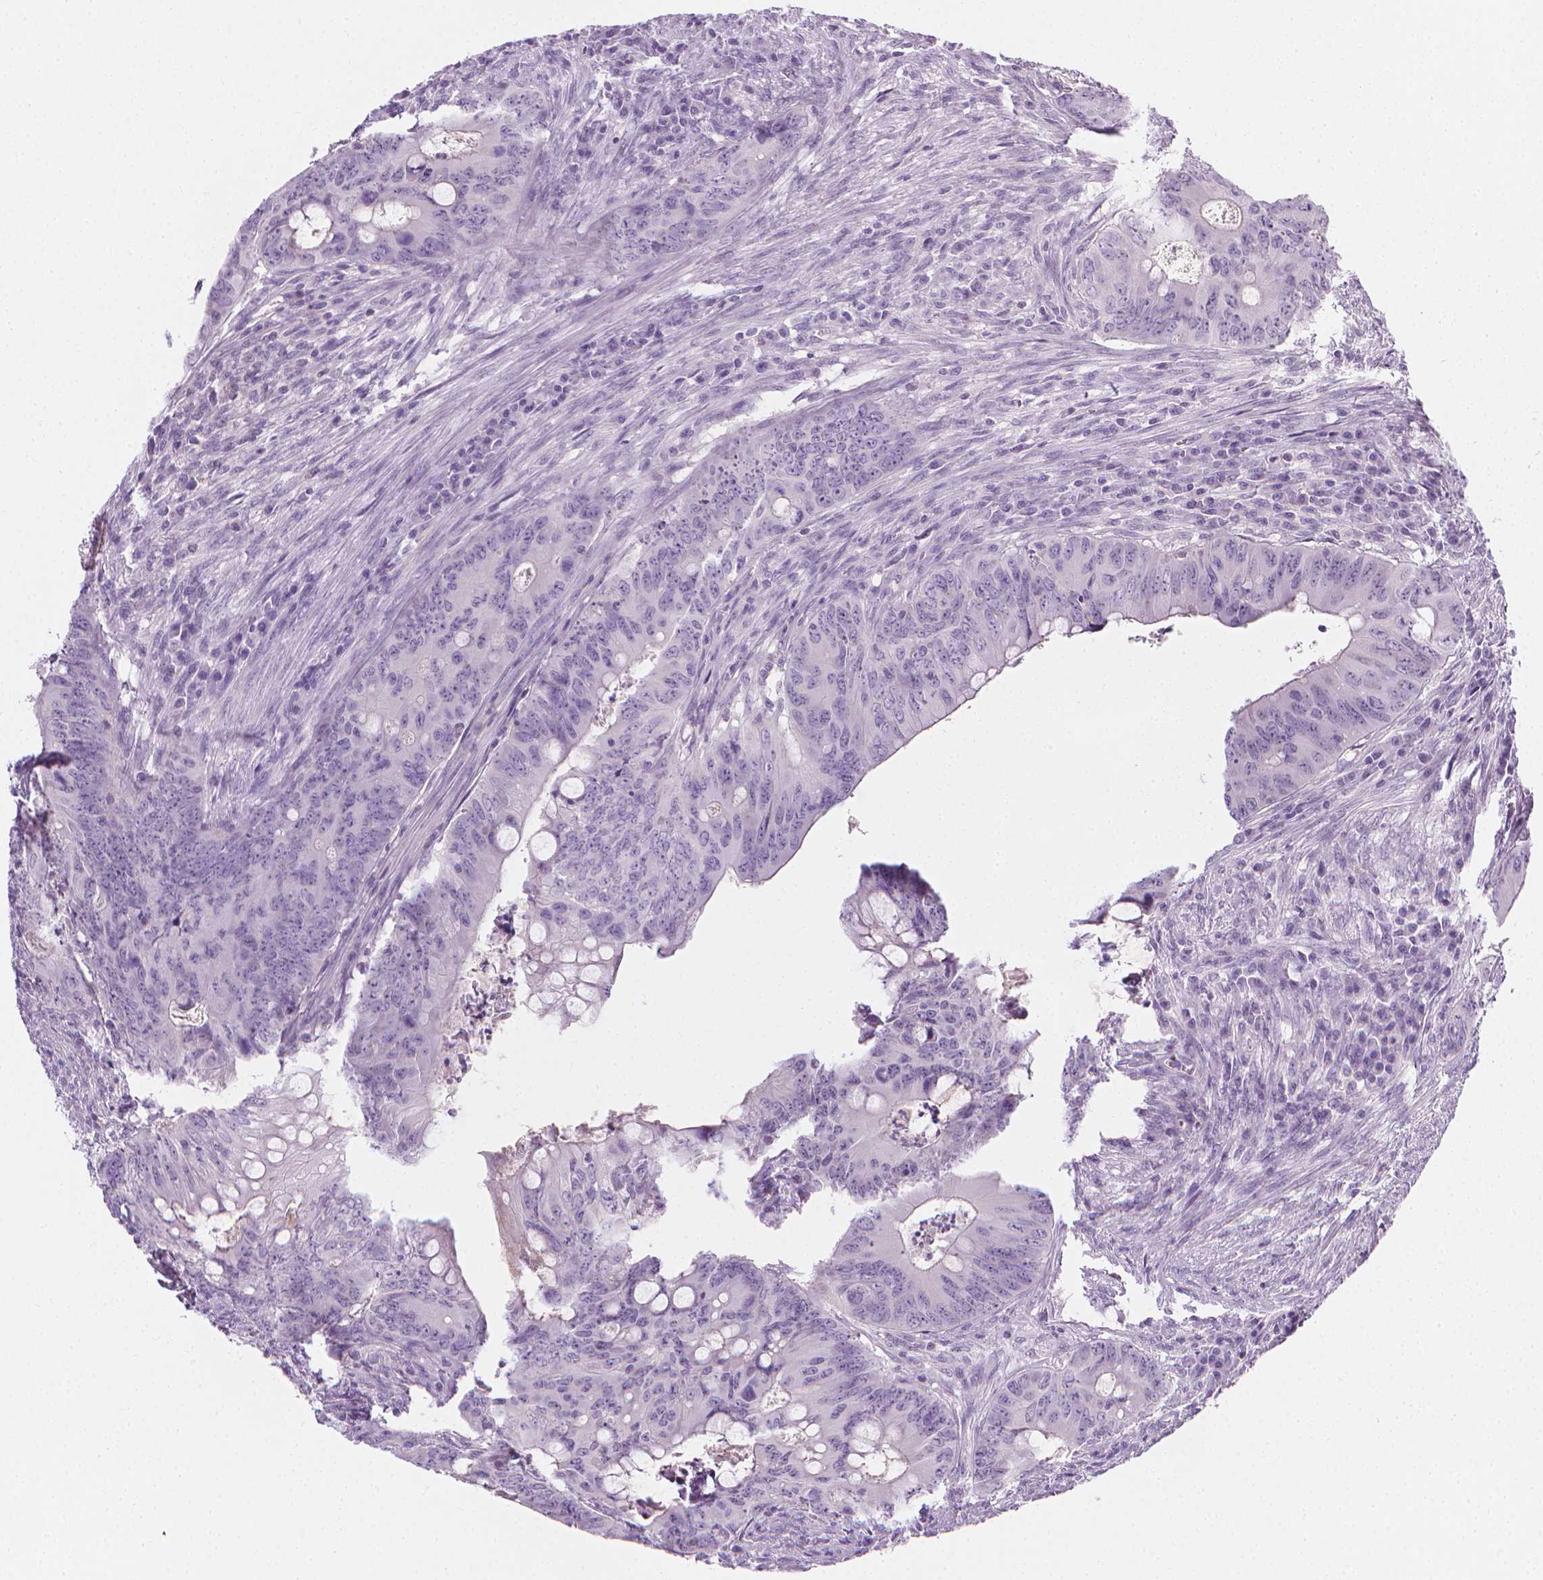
{"staining": {"intensity": "negative", "quantity": "none", "location": "none"}, "tissue": "colorectal cancer", "cell_type": "Tumor cells", "image_type": "cancer", "snomed": [{"axis": "morphology", "description": "Adenocarcinoma, NOS"}, {"axis": "topography", "description": "Colon"}], "caption": "The image demonstrates no significant expression in tumor cells of colorectal adenocarcinoma. (Stains: DAB (3,3'-diaminobenzidine) immunohistochemistry with hematoxylin counter stain, Microscopy: brightfield microscopy at high magnification).", "gene": "DCAF8L1", "patient": {"sex": "female", "age": 74}}